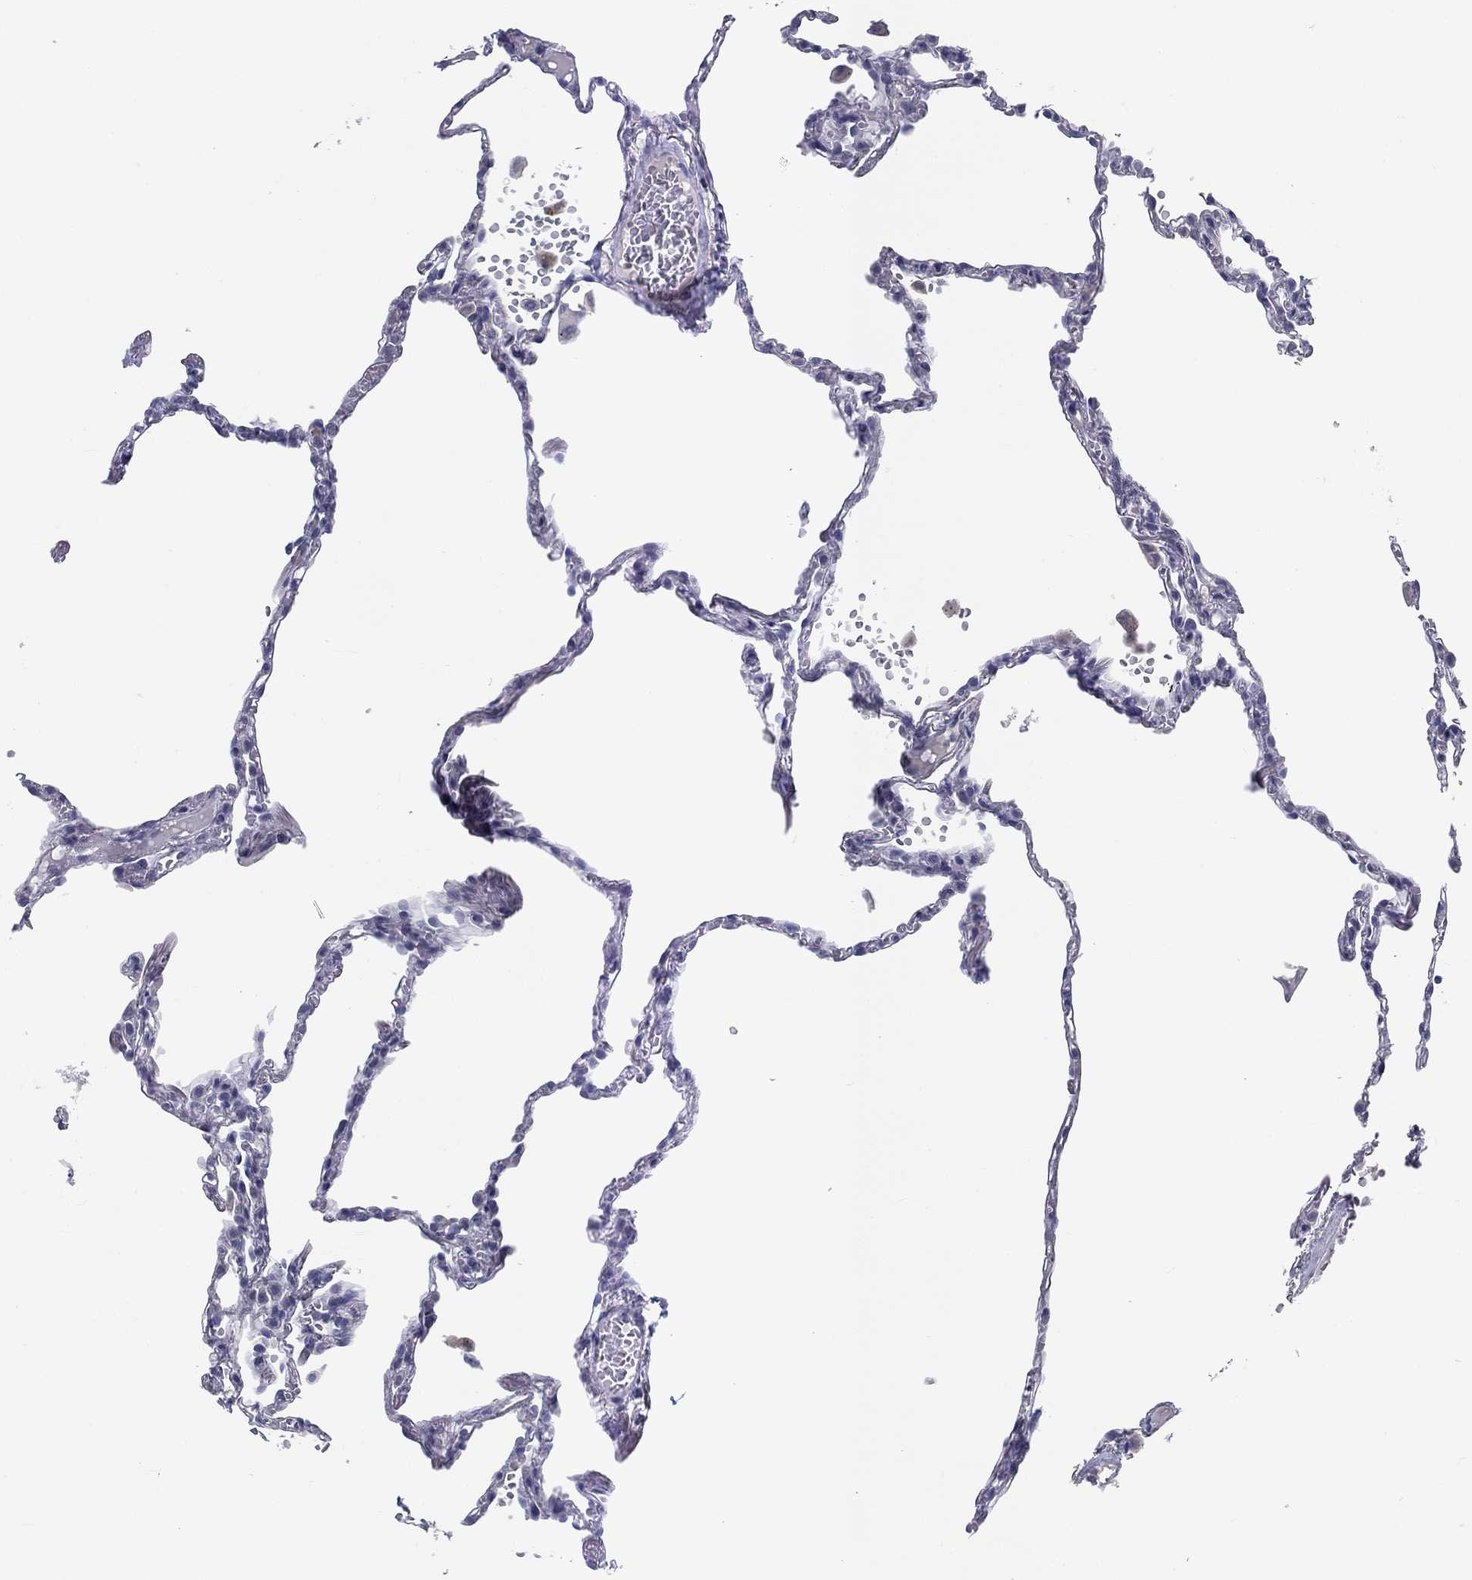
{"staining": {"intensity": "negative", "quantity": "none", "location": "none"}, "tissue": "lung", "cell_type": "Alveolar cells", "image_type": "normal", "snomed": [{"axis": "morphology", "description": "Normal tissue, NOS"}, {"axis": "topography", "description": "Lung"}], "caption": "IHC micrograph of unremarkable lung stained for a protein (brown), which shows no expression in alveolar cells. (Brightfield microscopy of DAB (3,3'-diaminobenzidine) immunohistochemistry at high magnification).", "gene": "CALB1", "patient": {"sex": "male", "age": 78}}